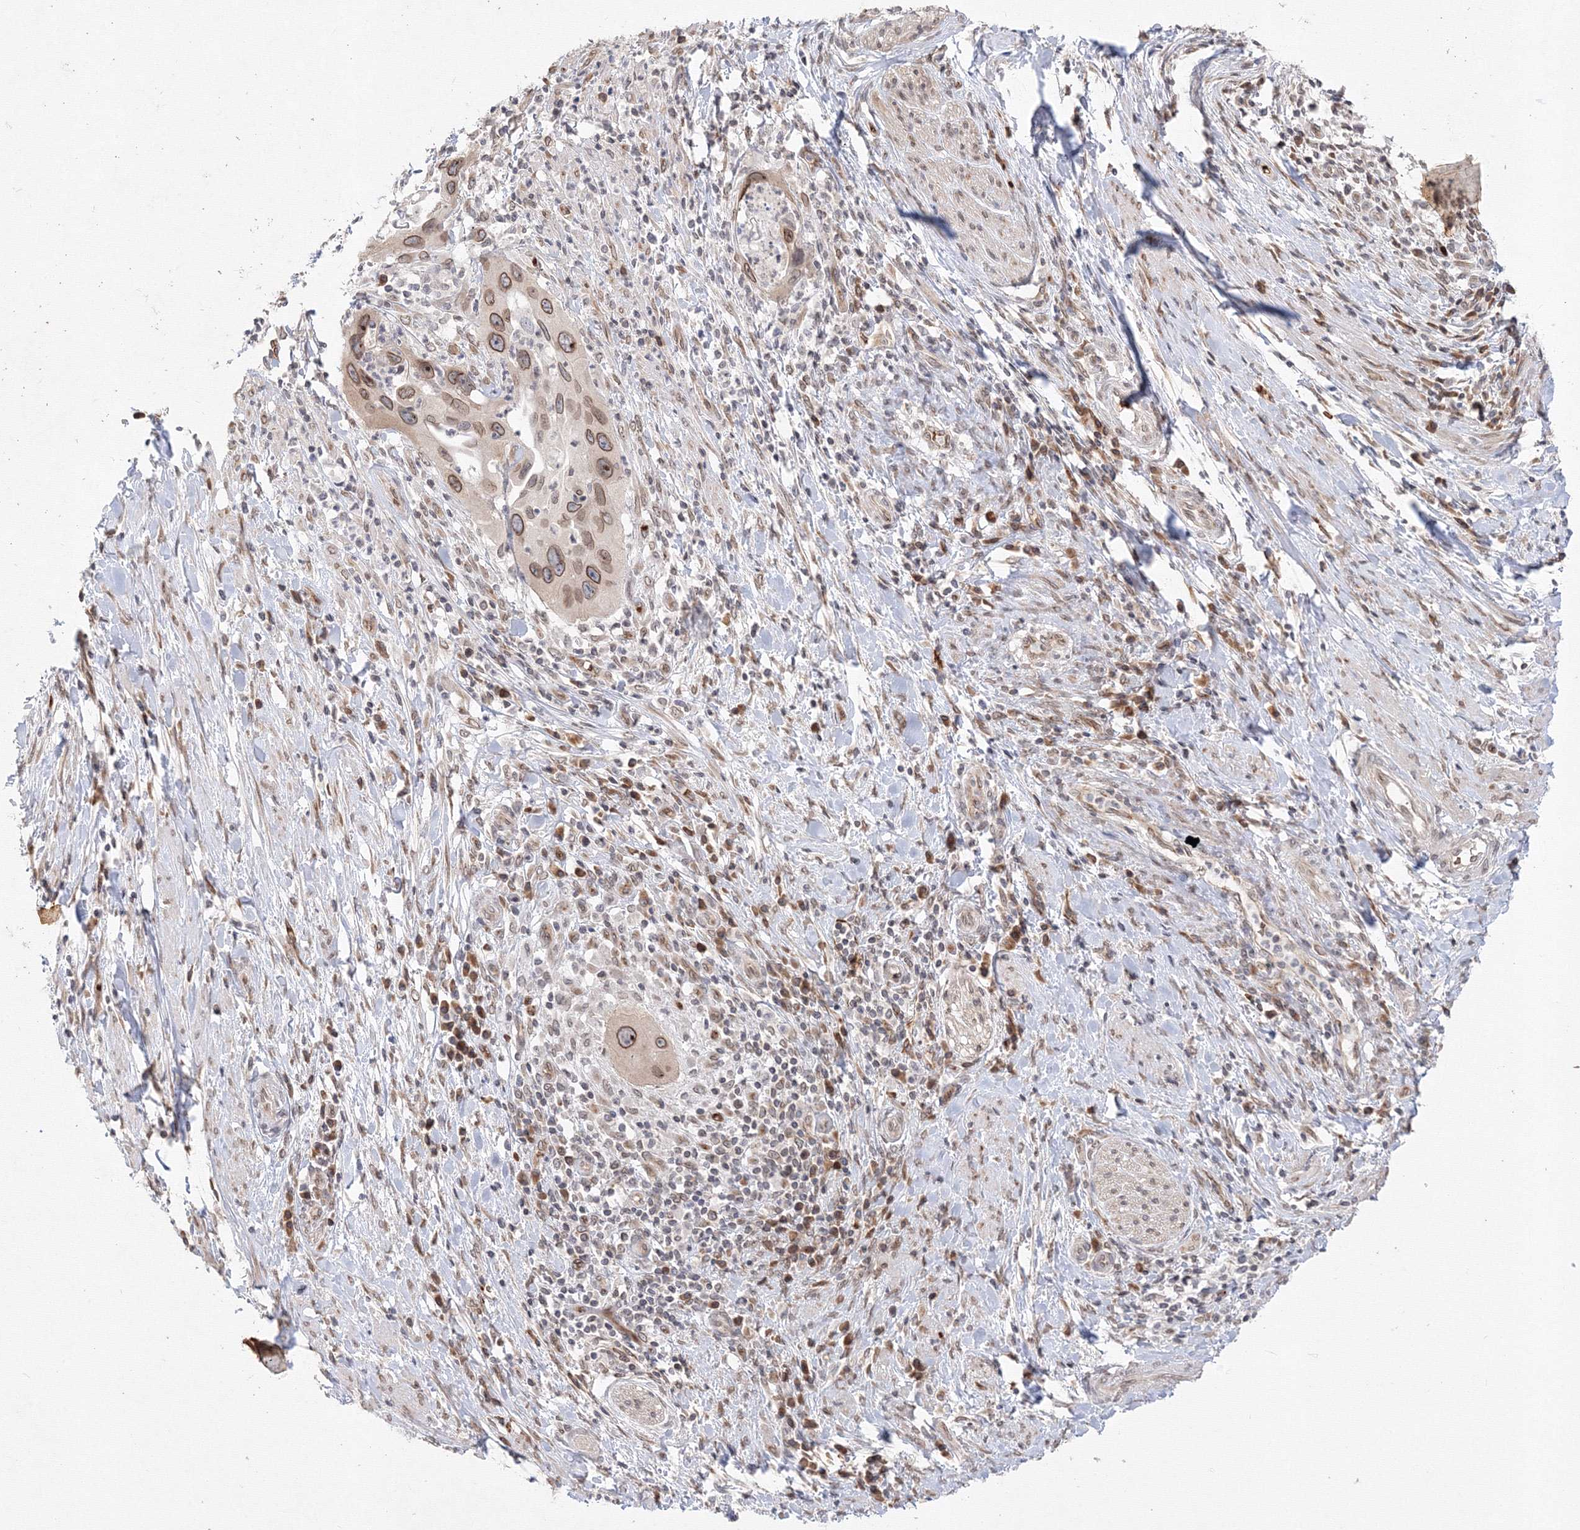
{"staining": {"intensity": "moderate", "quantity": ">75%", "location": "cytoplasmic/membranous,nuclear"}, "tissue": "cervical cancer", "cell_type": "Tumor cells", "image_type": "cancer", "snomed": [{"axis": "morphology", "description": "Squamous cell carcinoma, NOS"}, {"axis": "topography", "description": "Cervix"}], "caption": "Squamous cell carcinoma (cervical) was stained to show a protein in brown. There is medium levels of moderate cytoplasmic/membranous and nuclear staining in about >75% of tumor cells. (IHC, brightfield microscopy, high magnification).", "gene": "DNAJB2", "patient": {"sex": "female", "age": 38}}